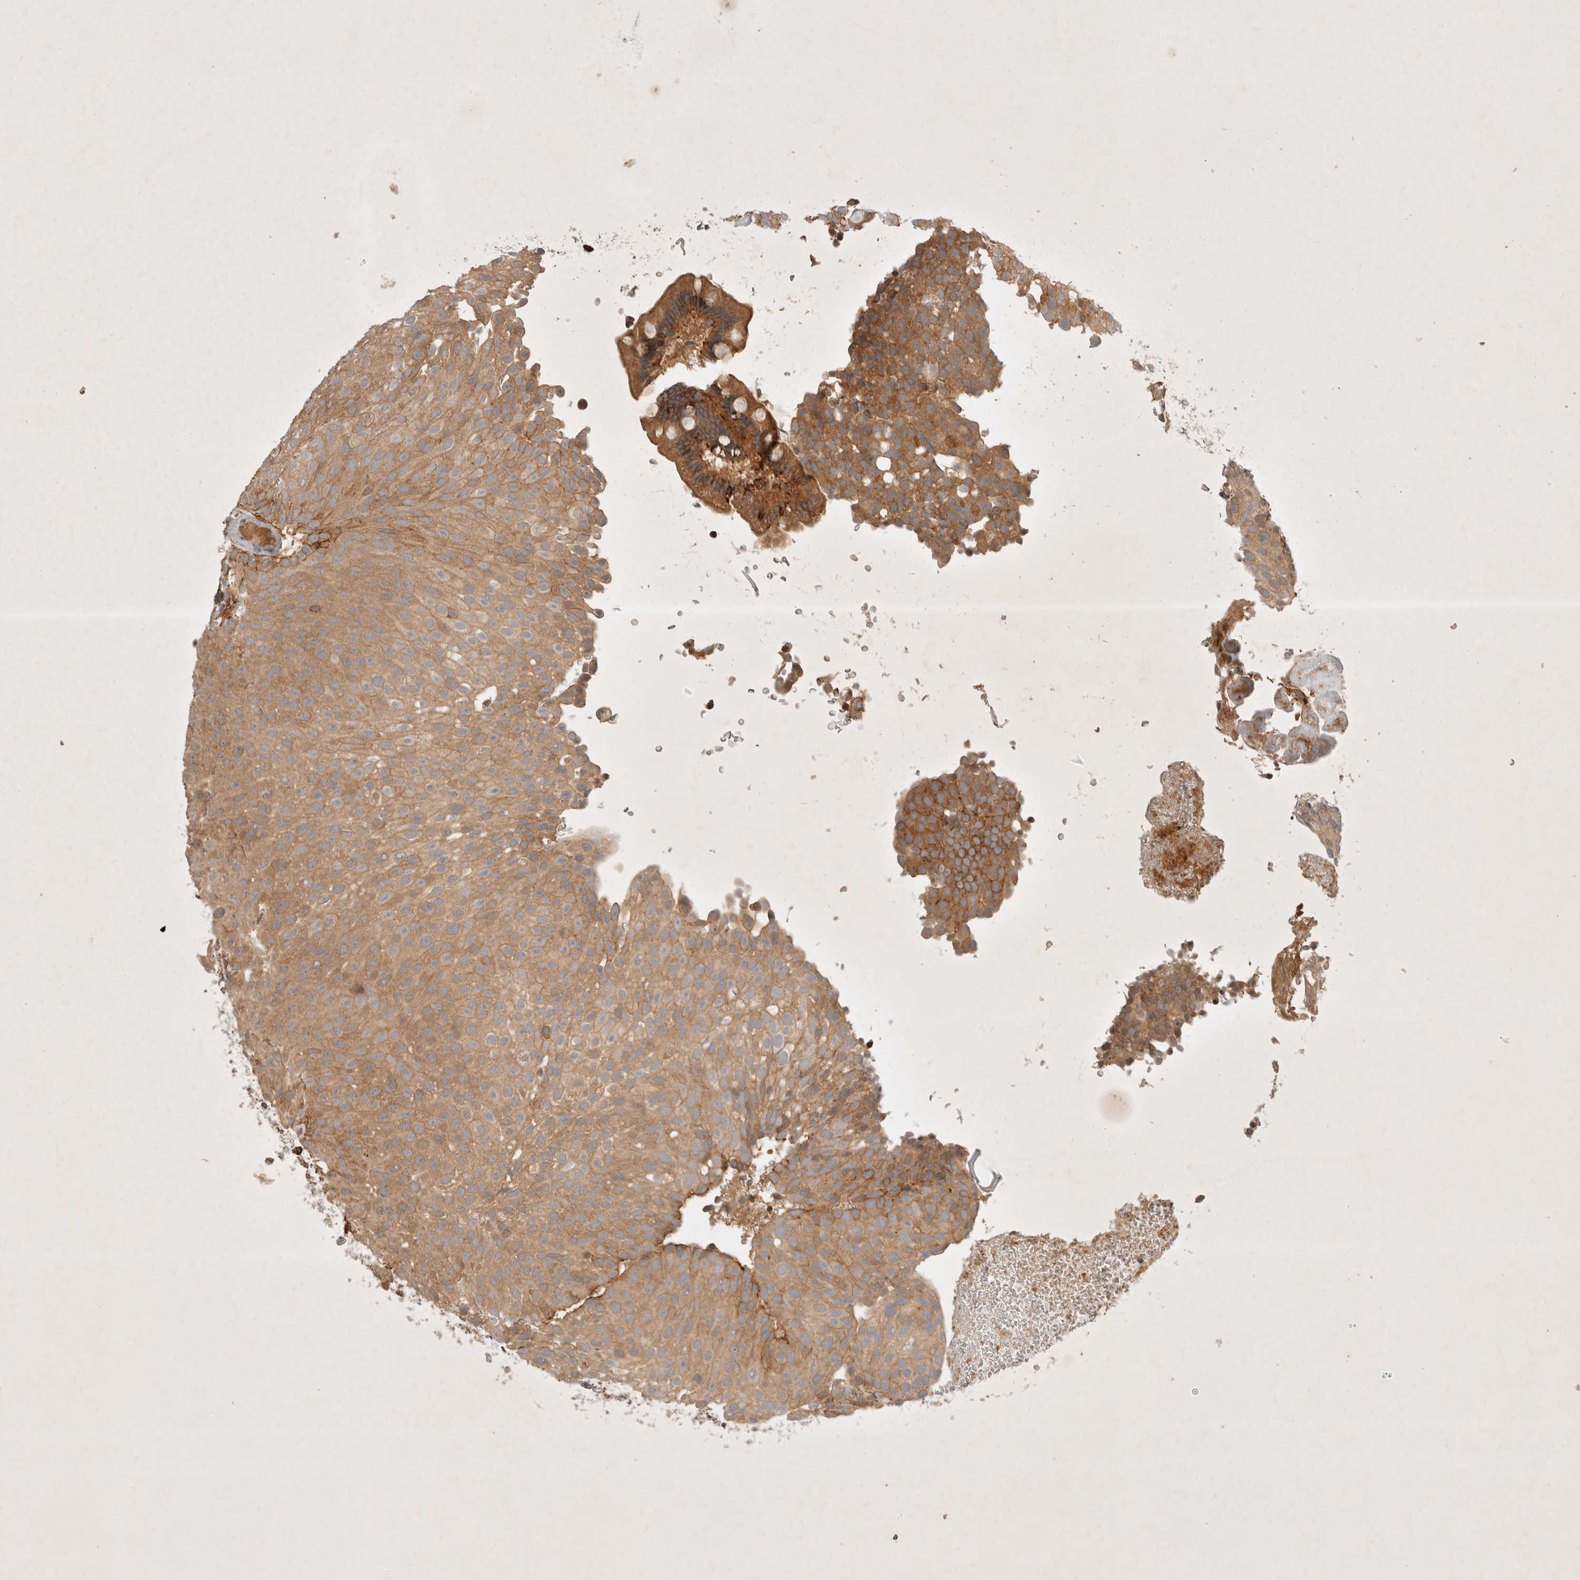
{"staining": {"intensity": "moderate", "quantity": ">75%", "location": "cytoplasmic/membranous"}, "tissue": "urothelial cancer", "cell_type": "Tumor cells", "image_type": "cancer", "snomed": [{"axis": "morphology", "description": "Urothelial carcinoma, Low grade"}, {"axis": "topography", "description": "Urinary bladder"}], "caption": "This micrograph shows urothelial cancer stained with immunohistochemistry (IHC) to label a protein in brown. The cytoplasmic/membranous of tumor cells show moderate positivity for the protein. Nuclei are counter-stained blue.", "gene": "YES1", "patient": {"sex": "male", "age": 78}}